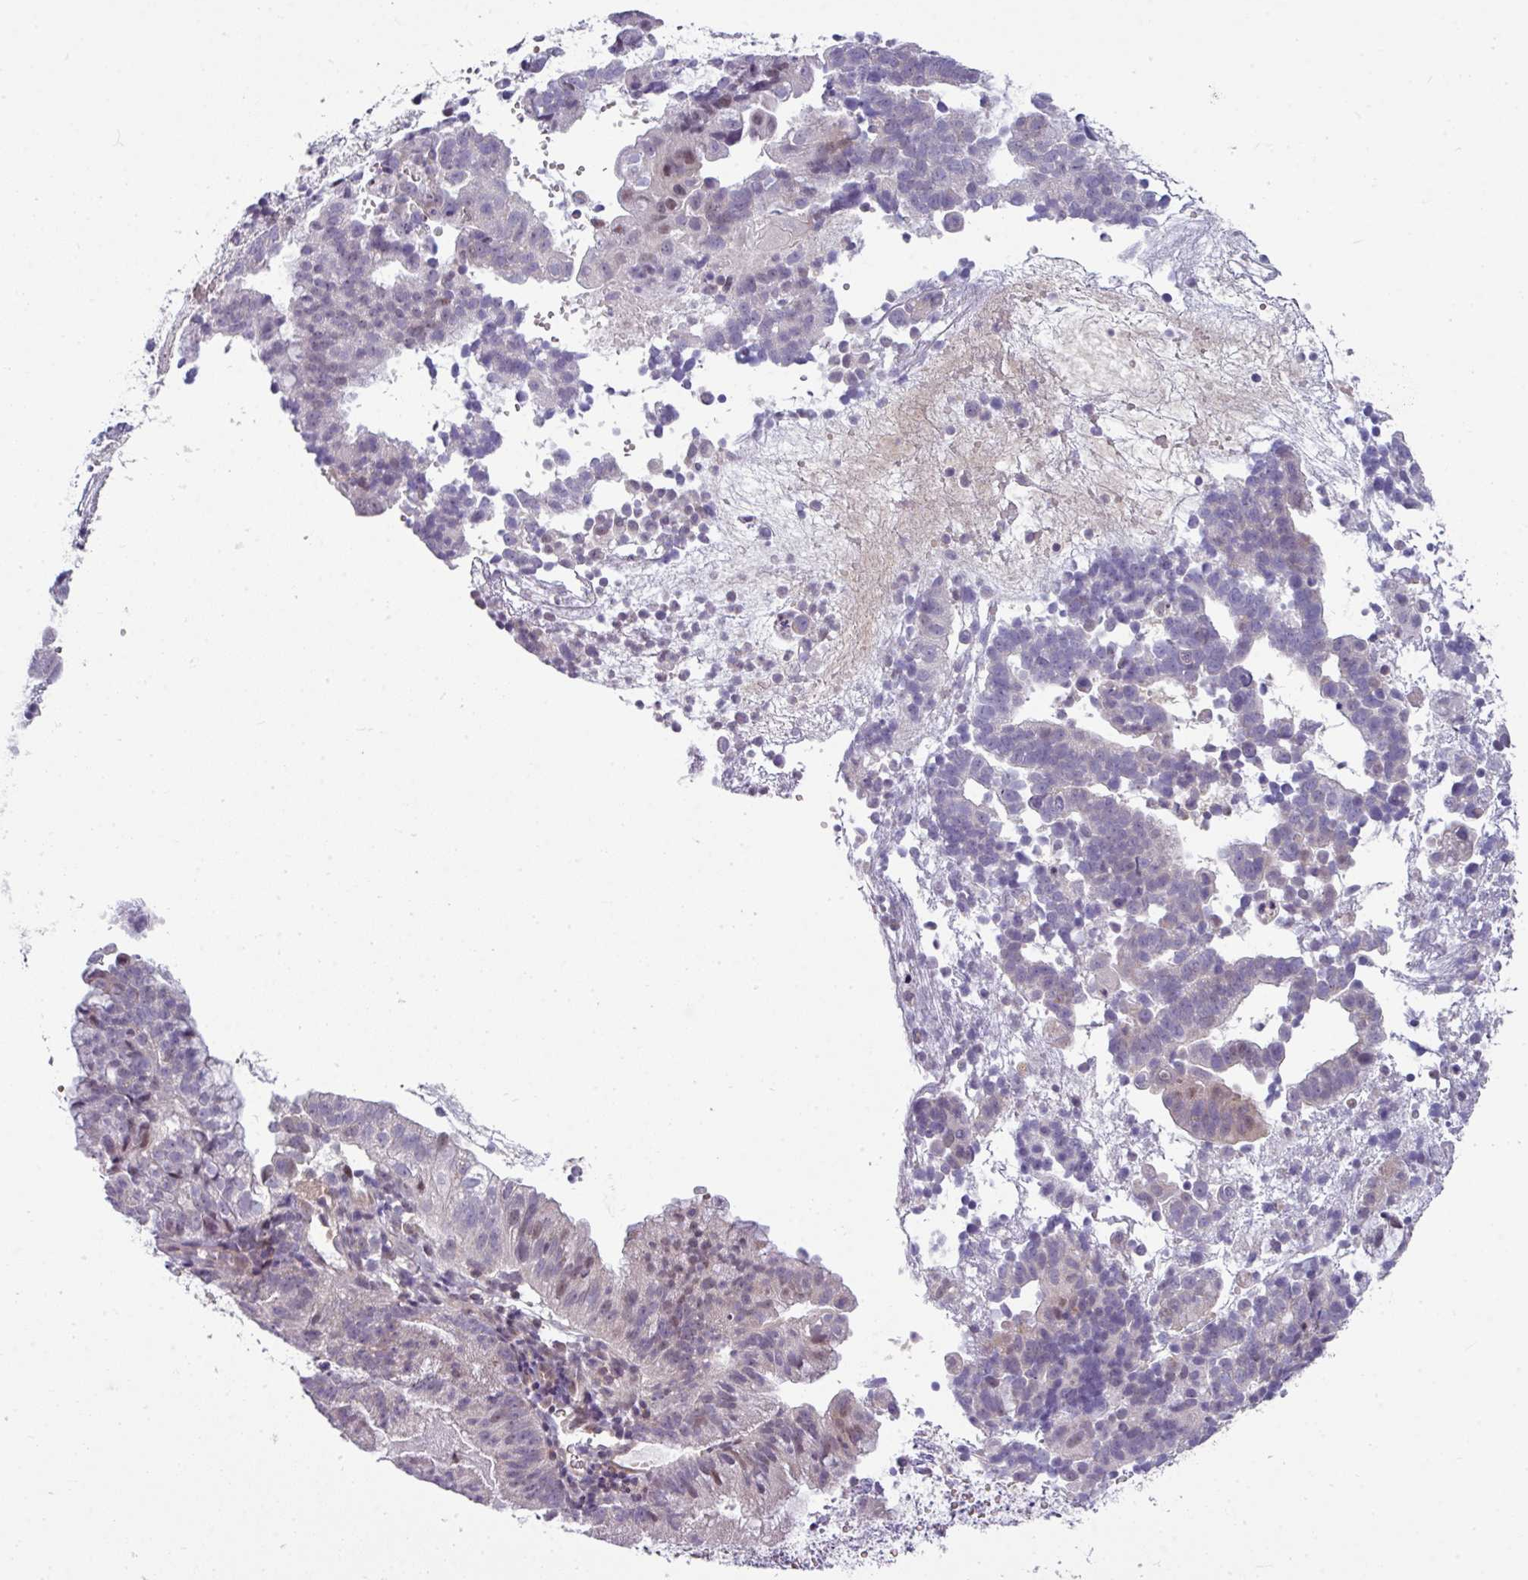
{"staining": {"intensity": "moderate", "quantity": "<25%", "location": "nuclear"}, "tissue": "endometrial cancer", "cell_type": "Tumor cells", "image_type": "cancer", "snomed": [{"axis": "morphology", "description": "Adenocarcinoma, NOS"}, {"axis": "topography", "description": "Endometrium"}], "caption": "Adenocarcinoma (endometrial) stained with a brown dye reveals moderate nuclear positive expression in approximately <25% of tumor cells.", "gene": "STAT5A", "patient": {"sex": "female", "age": 76}}